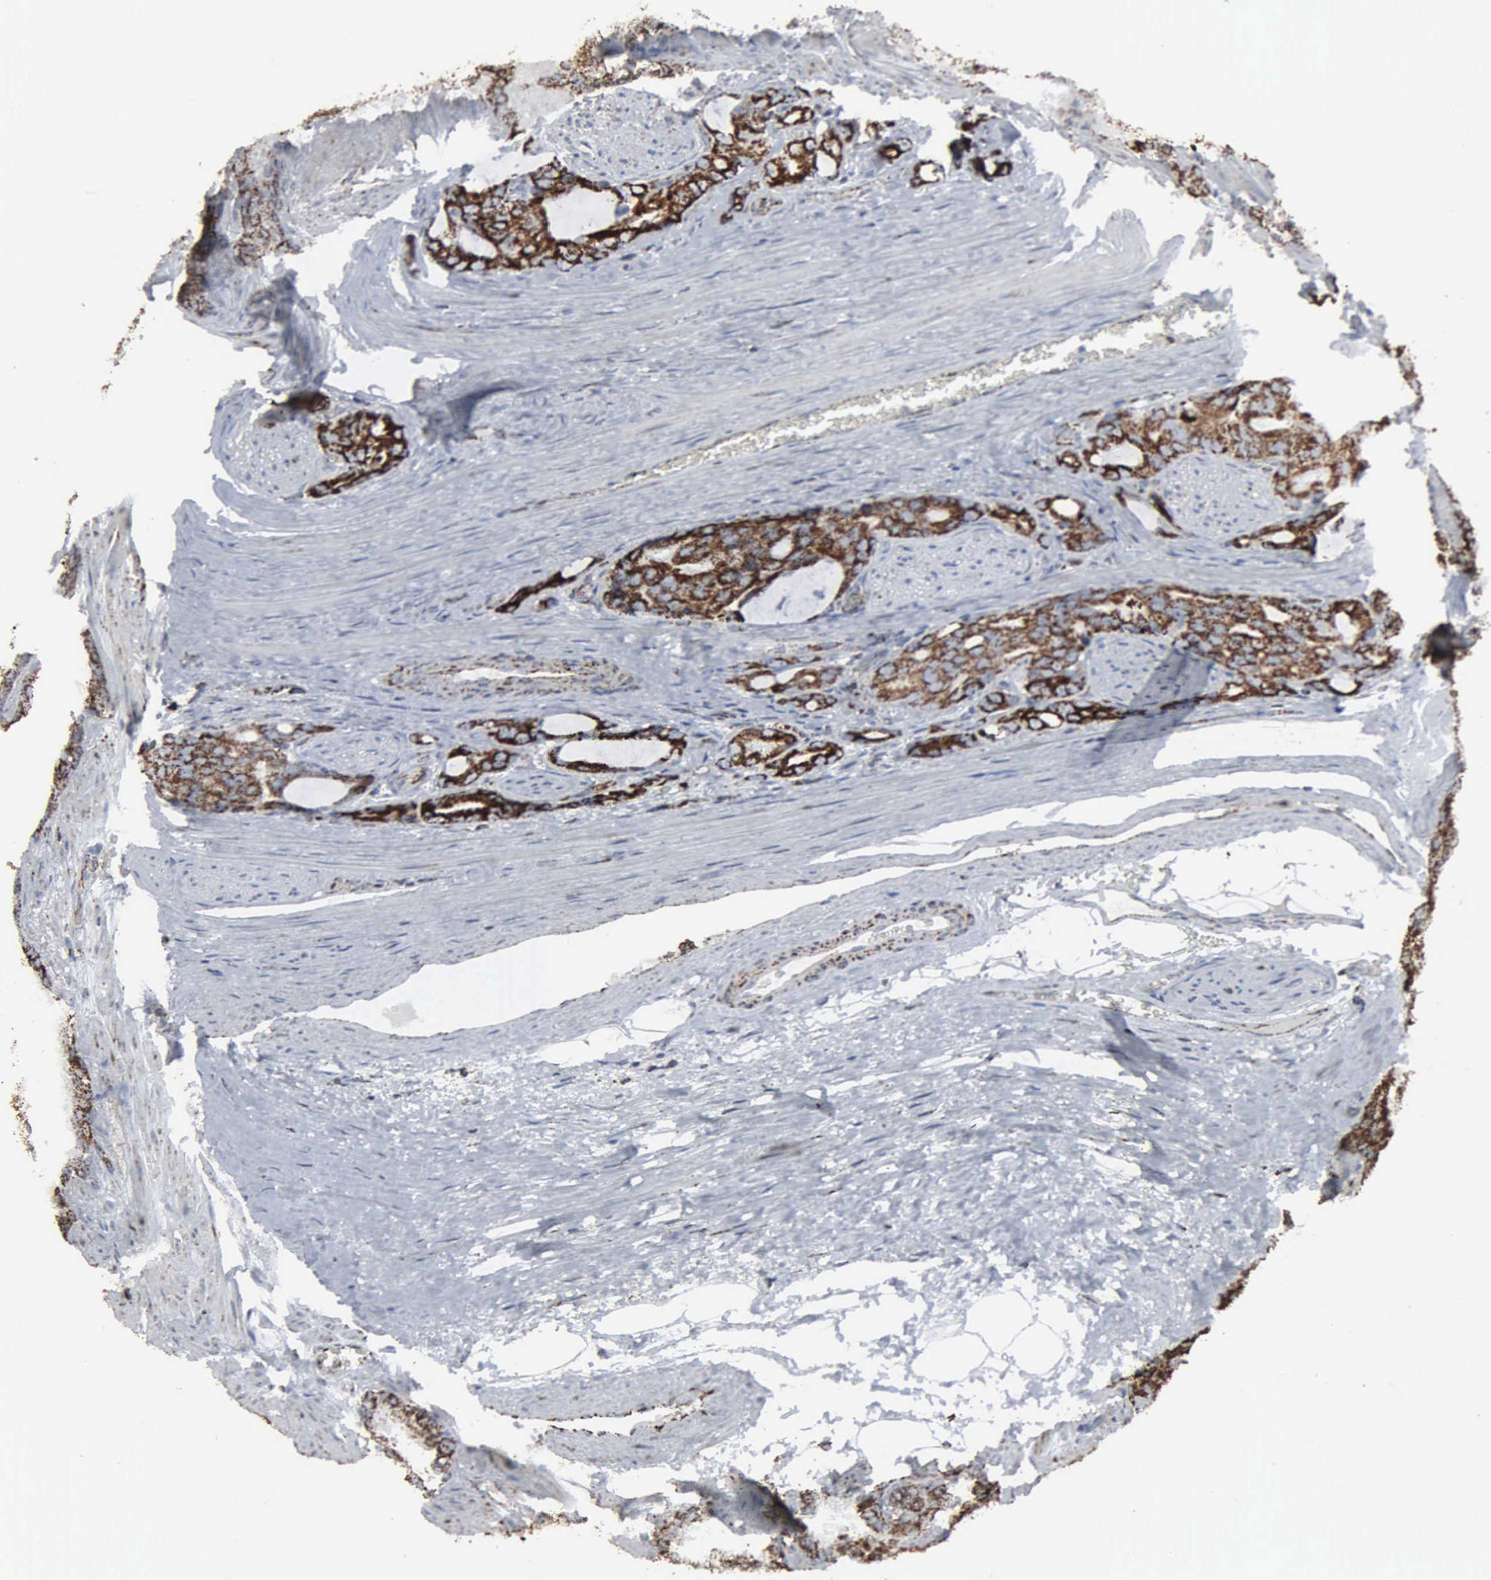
{"staining": {"intensity": "strong", "quantity": ">75%", "location": "cytoplasmic/membranous"}, "tissue": "prostate cancer", "cell_type": "Tumor cells", "image_type": "cancer", "snomed": [{"axis": "morphology", "description": "Adenocarcinoma, Low grade"}, {"axis": "topography", "description": "Prostate"}], "caption": "Protein analysis of prostate cancer tissue displays strong cytoplasmic/membranous positivity in approximately >75% of tumor cells.", "gene": "HSPA9", "patient": {"sex": "male", "age": 69}}